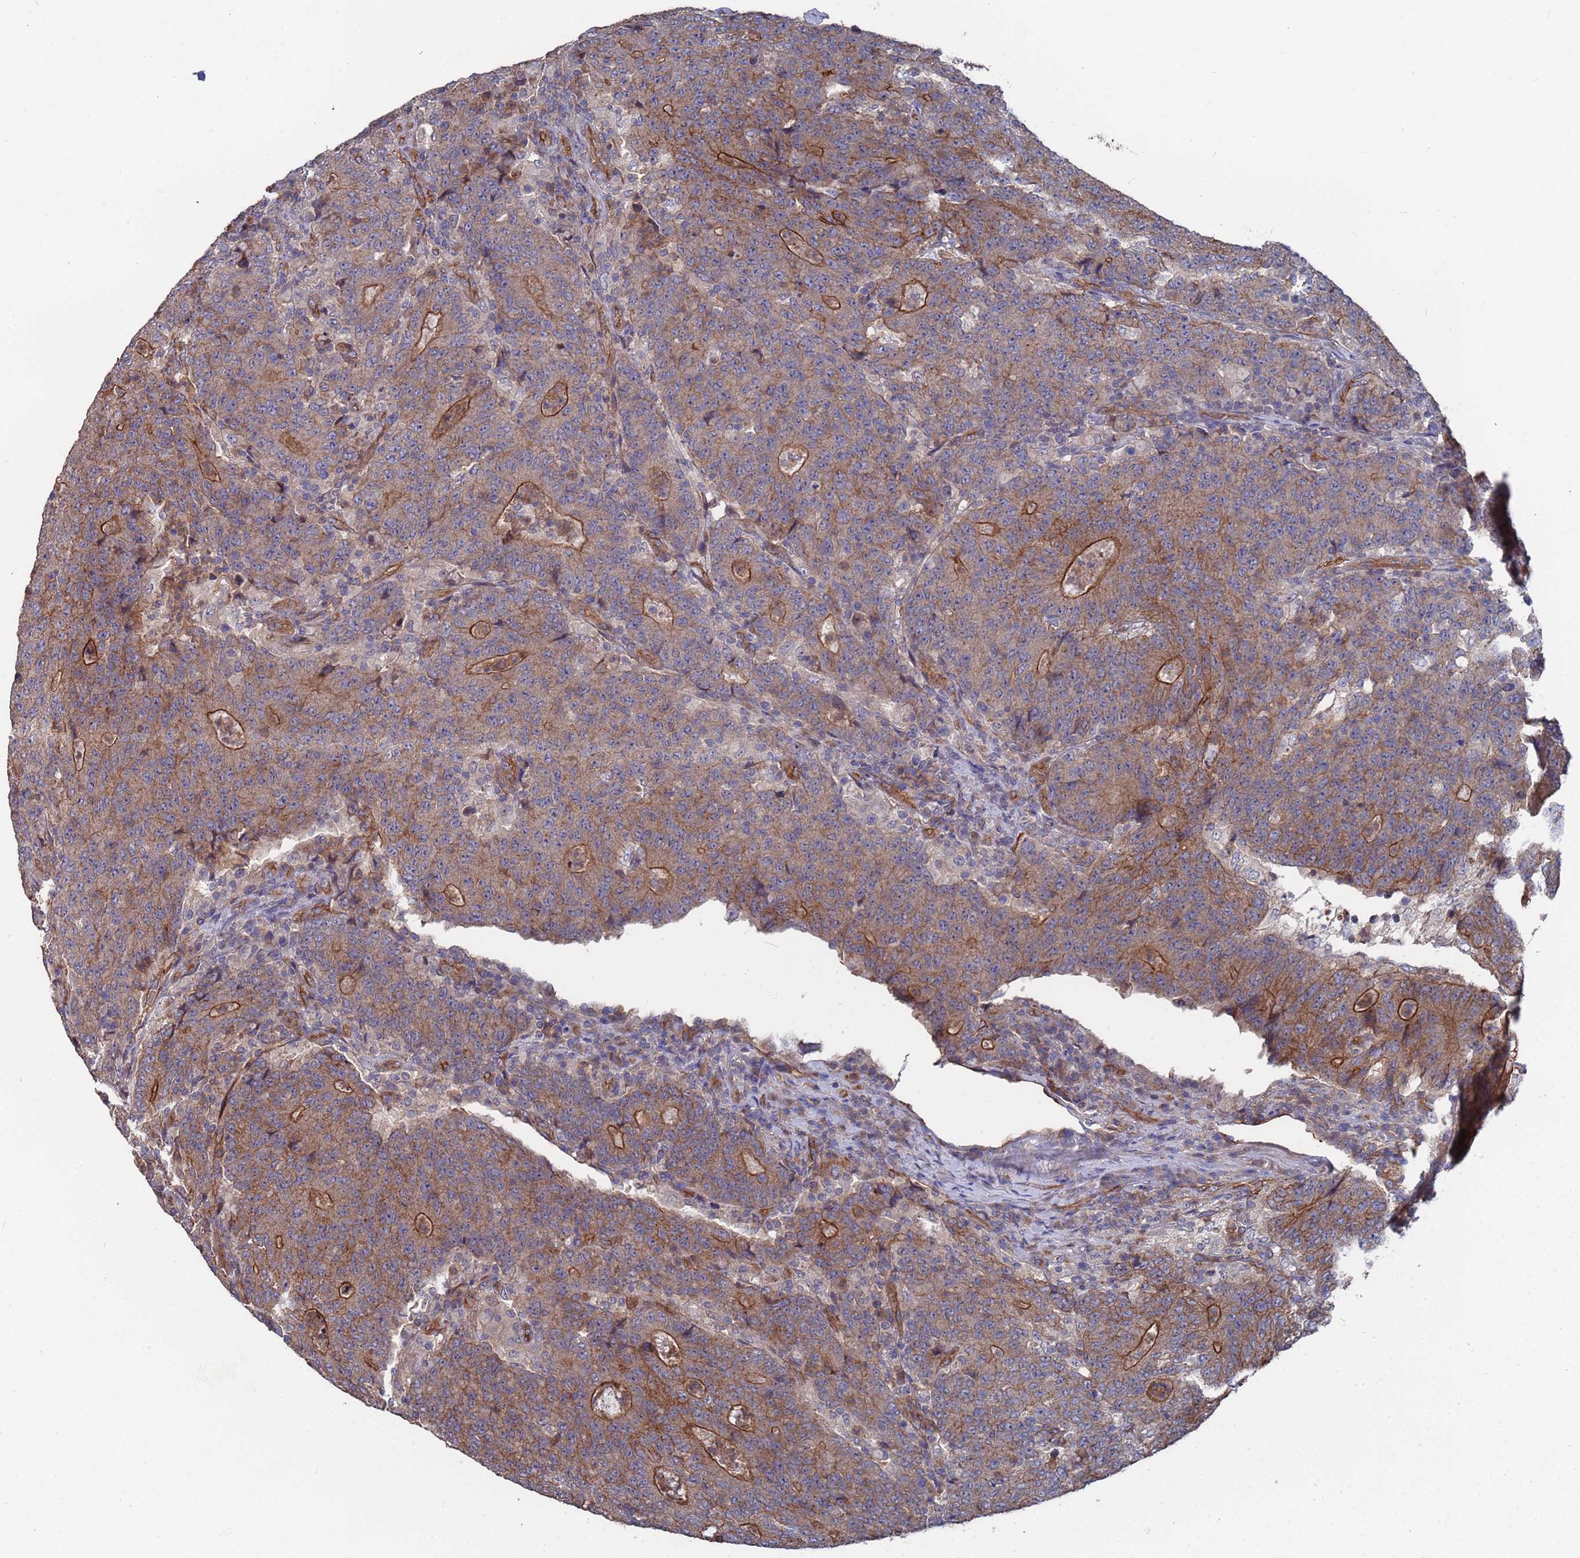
{"staining": {"intensity": "strong", "quantity": "<25%", "location": "cytoplasmic/membranous"}, "tissue": "colorectal cancer", "cell_type": "Tumor cells", "image_type": "cancer", "snomed": [{"axis": "morphology", "description": "Adenocarcinoma, NOS"}, {"axis": "topography", "description": "Colon"}], "caption": "Immunohistochemistry (DAB (3,3'-diaminobenzidine)) staining of colorectal adenocarcinoma reveals strong cytoplasmic/membranous protein staining in approximately <25% of tumor cells.", "gene": "NDUFAF6", "patient": {"sex": "female", "age": 75}}